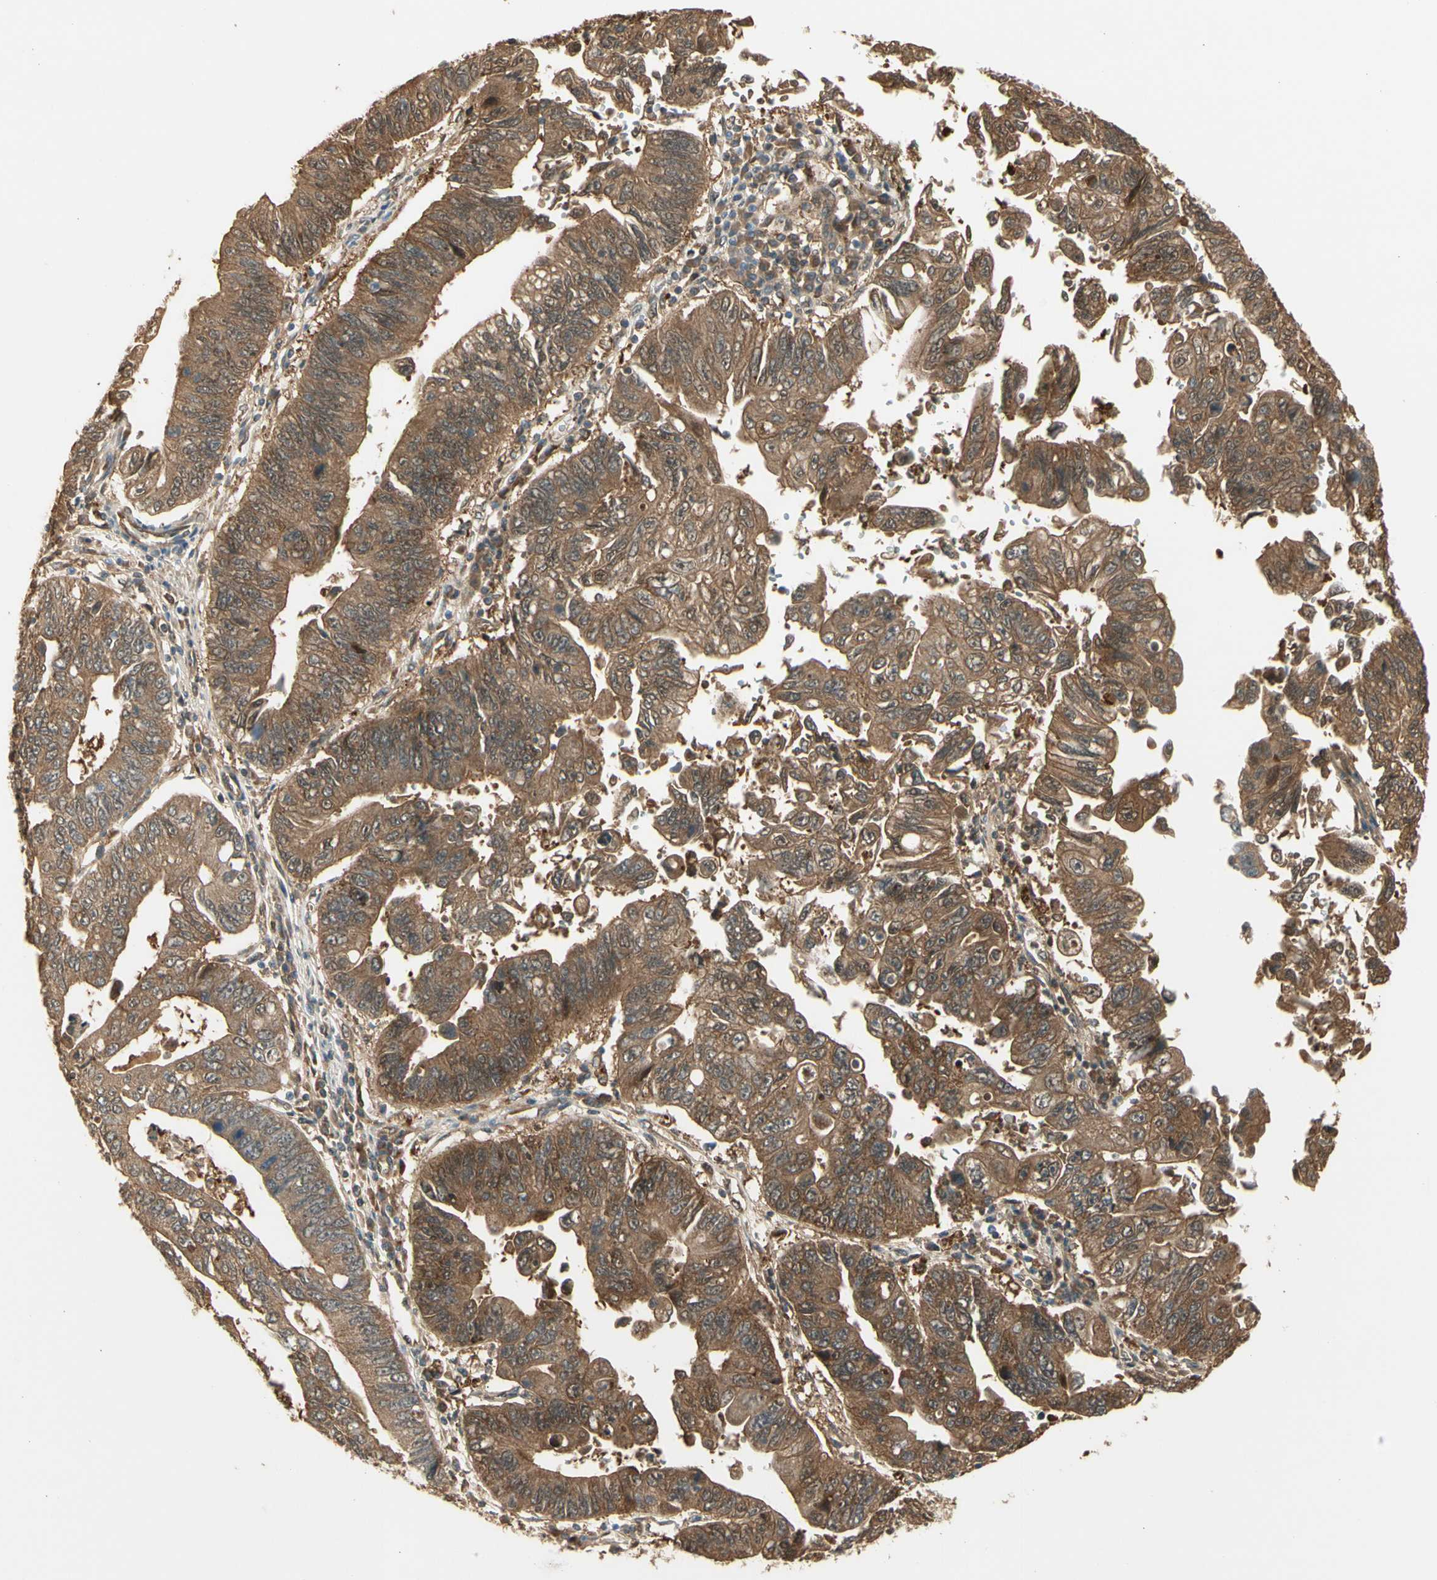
{"staining": {"intensity": "moderate", "quantity": ">75%", "location": "cytoplasmic/membranous"}, "tissue": "stomach cancer", "cell_type": "Tumor cells", "image_type": "cancer", "snomed": [{"axis": "morphology", "description": "Adenocarcinoma, NOS"}, {"axis": "topography", "description": "Stomach"}], "caption": "High-power microscopy captured an immunohistochemistry histopathology image of stomach cancer (adenocarcinoma), revealing moderate cytoplasmic/membranous staining in approximately >75% of tumor cells.", "gene": "SERPINB6", "patient": {"sex": "male", "age": 59}}